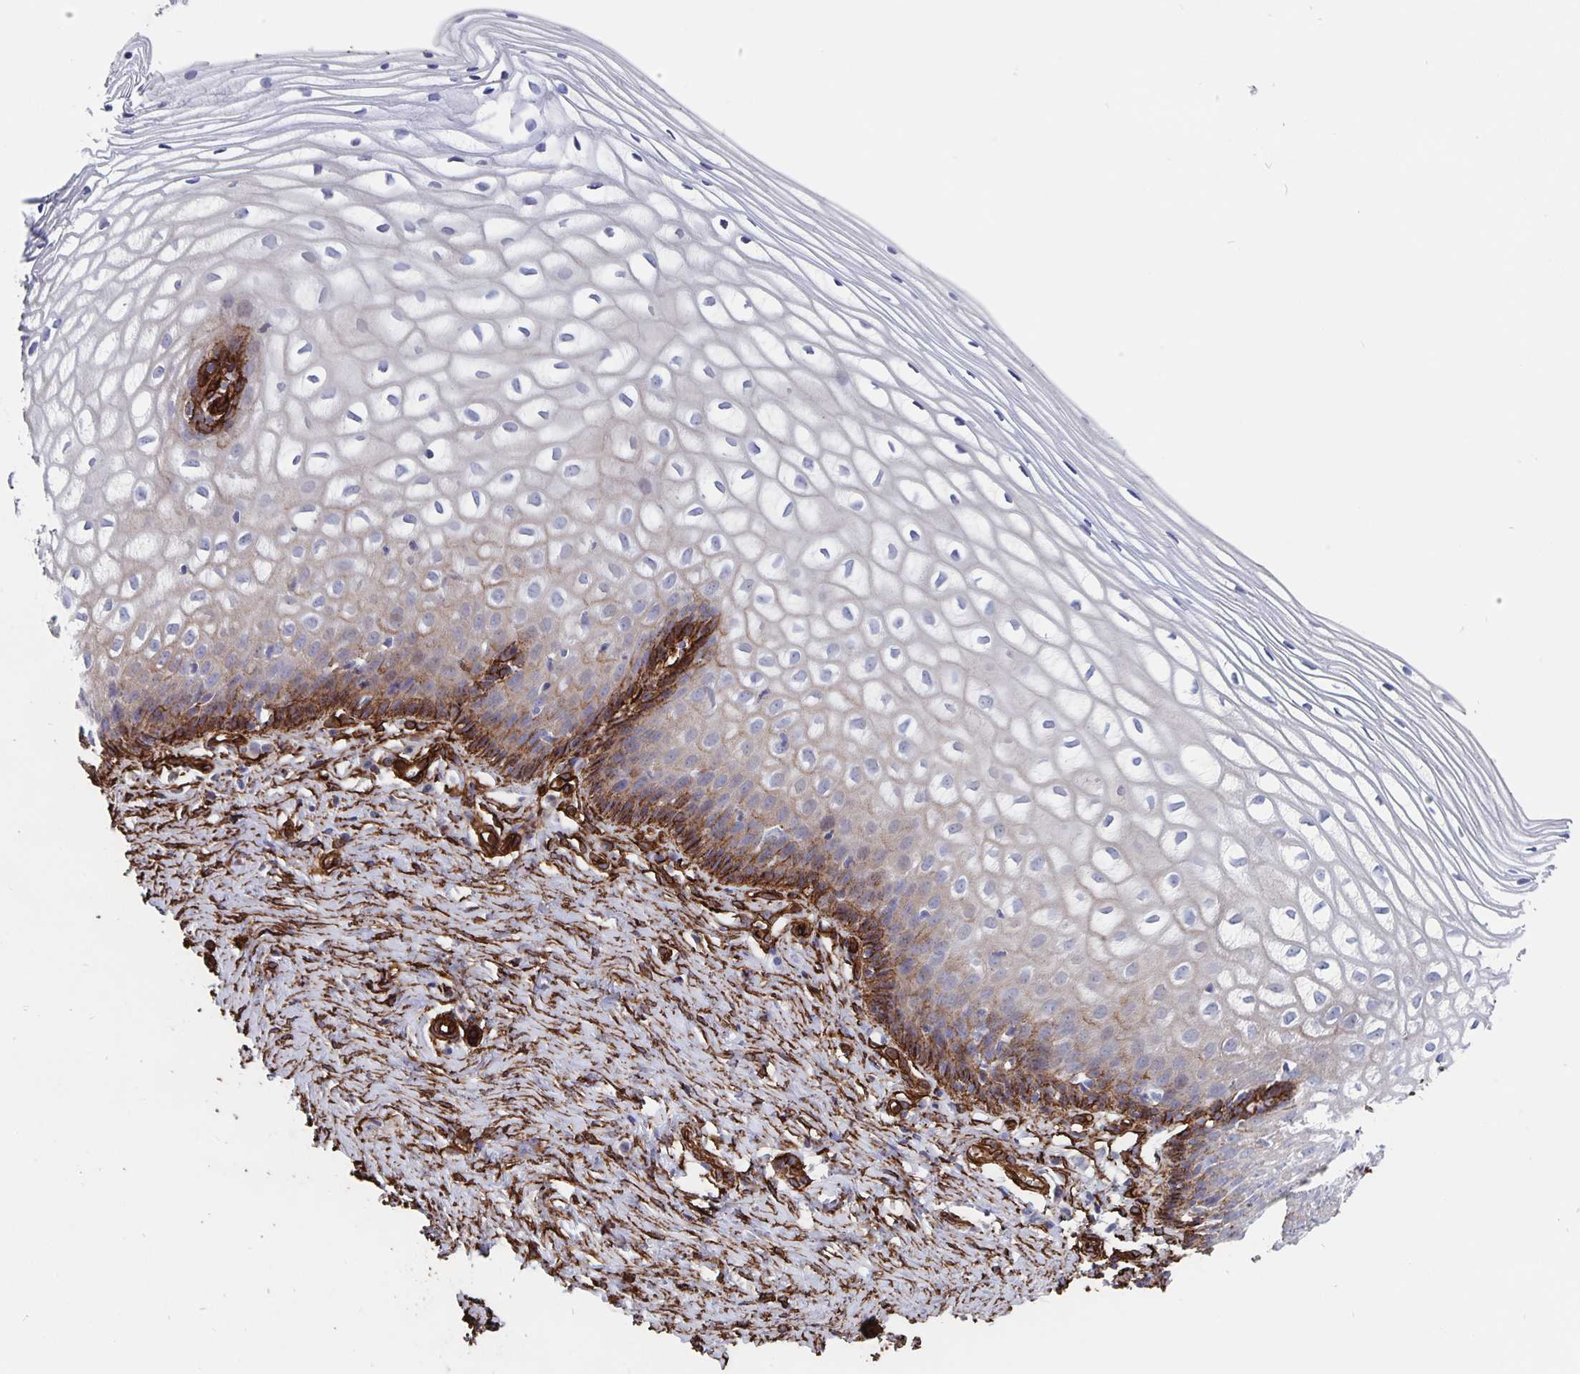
{"staining": {"intensity": "moderate", "quantity": "25%-75%", "location": "cytoplasmic/membranous"}, "tissue": "cervix", "cell_type": "Glandular cells", "image_type": "normal", "snomed": [{"axis": "morphology", "description": "Normal tissue, NOS"}, {"axis": "topography", "description": "Cervix"}], "caption": "A high-resolution histopathology image shows immunohistochemistry staining of benign cervix, which displays moderate cytoplasmic/membranous staining in about 25%-75% of glandular cells.", "gene": "DCHS2", "patient": {"sex": "female", "age": 36}}